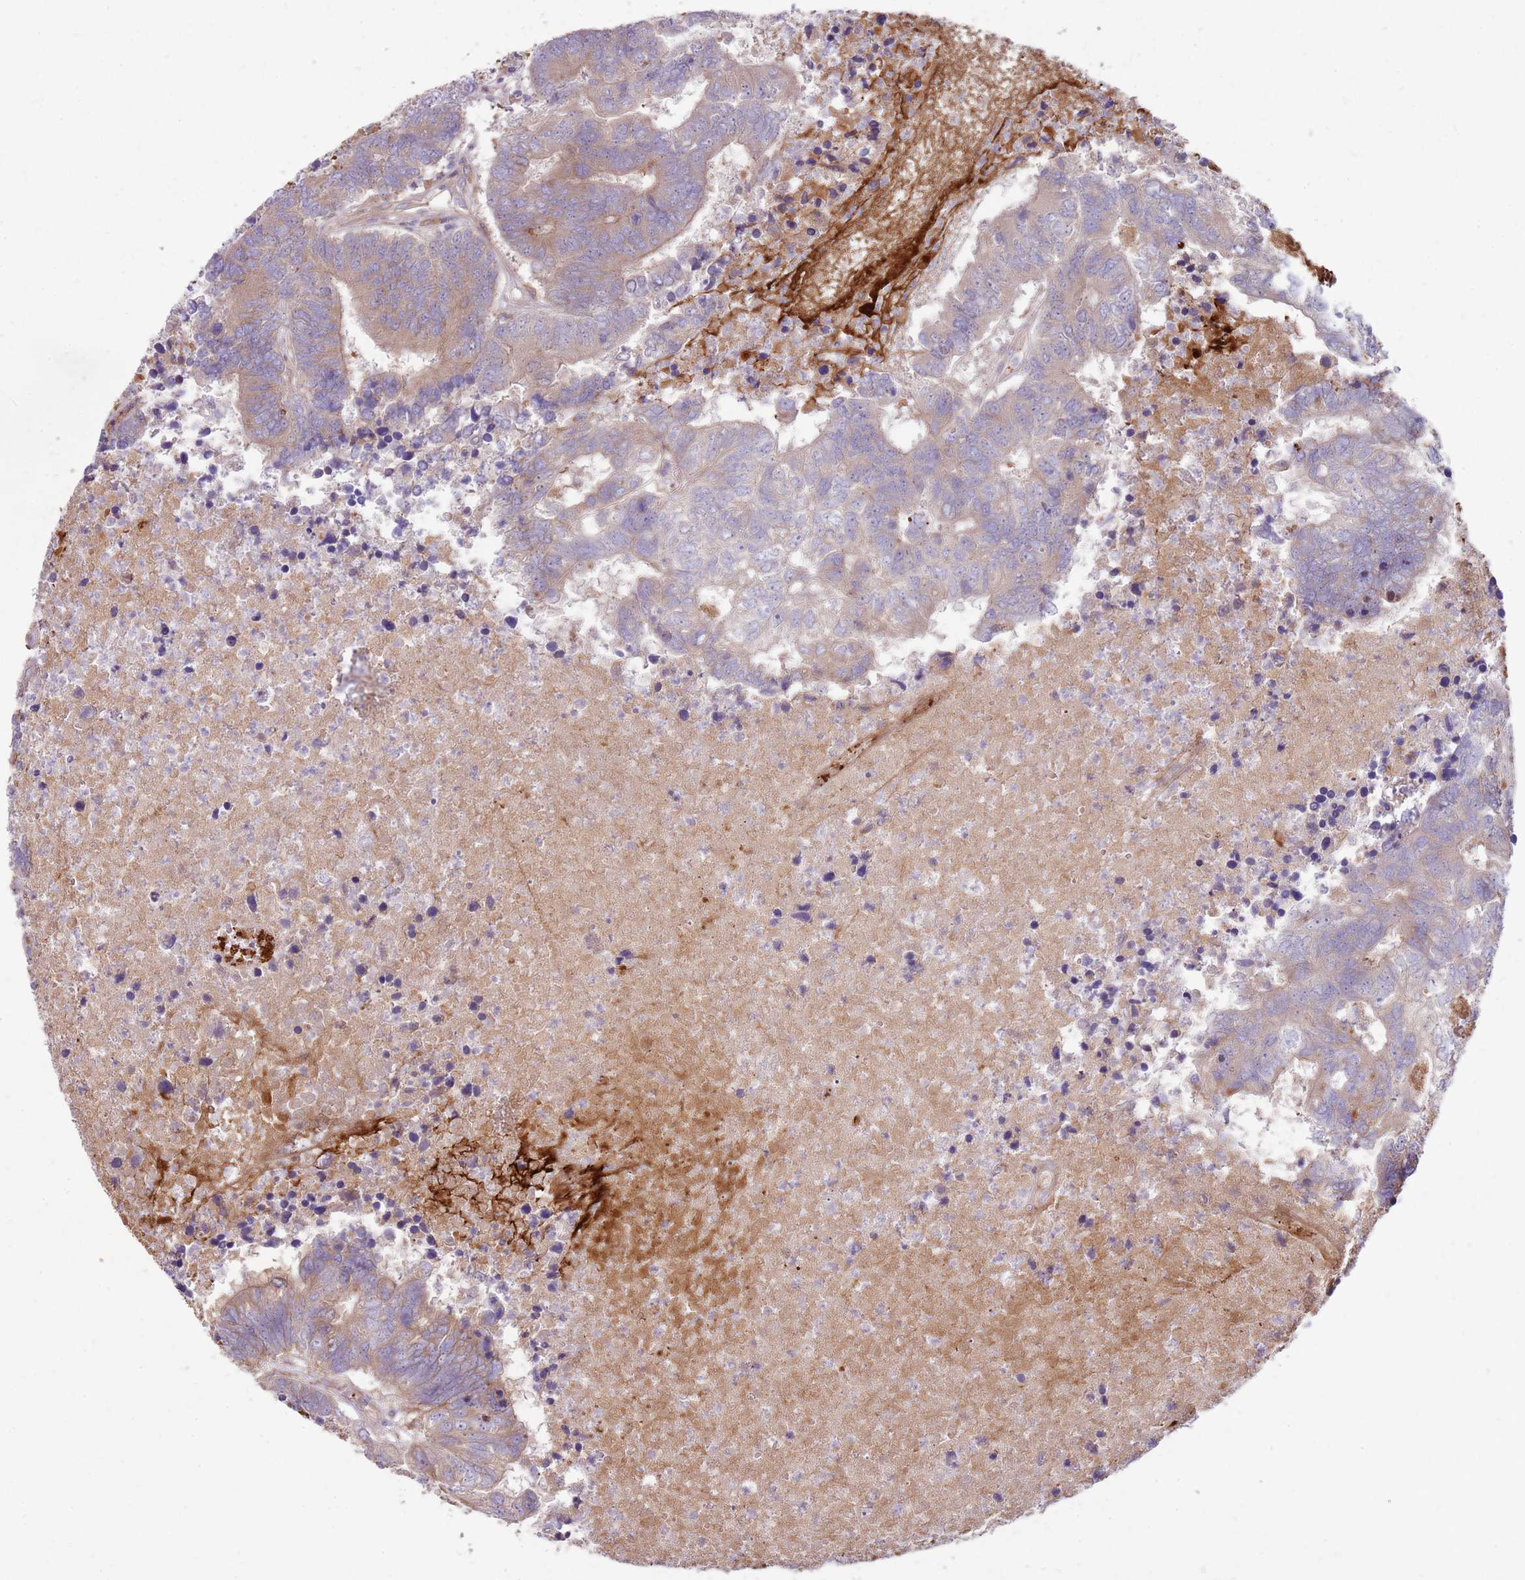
{"staining": {"intensity": "weak", "quantity": "25%-75%", "location": "cytoplasmic/membranous"}, "tissue": "colorectal cancer", "cell_type": "Tumor cells", "image_type": "cancer", "snomed": [{"axis": "morphology", "description": "Adenocarcinoma, NOS"}, {"axis": "topography", "description": "Colon"}], "caption": "A histopathology image of adenocarcinoma (colorectal) stained for a protein exhibits weak cytoplasmic/membranous brown staining in tumor cells.", "gene": "EMC1", "patient": {"sex": "female", "age": 48}}